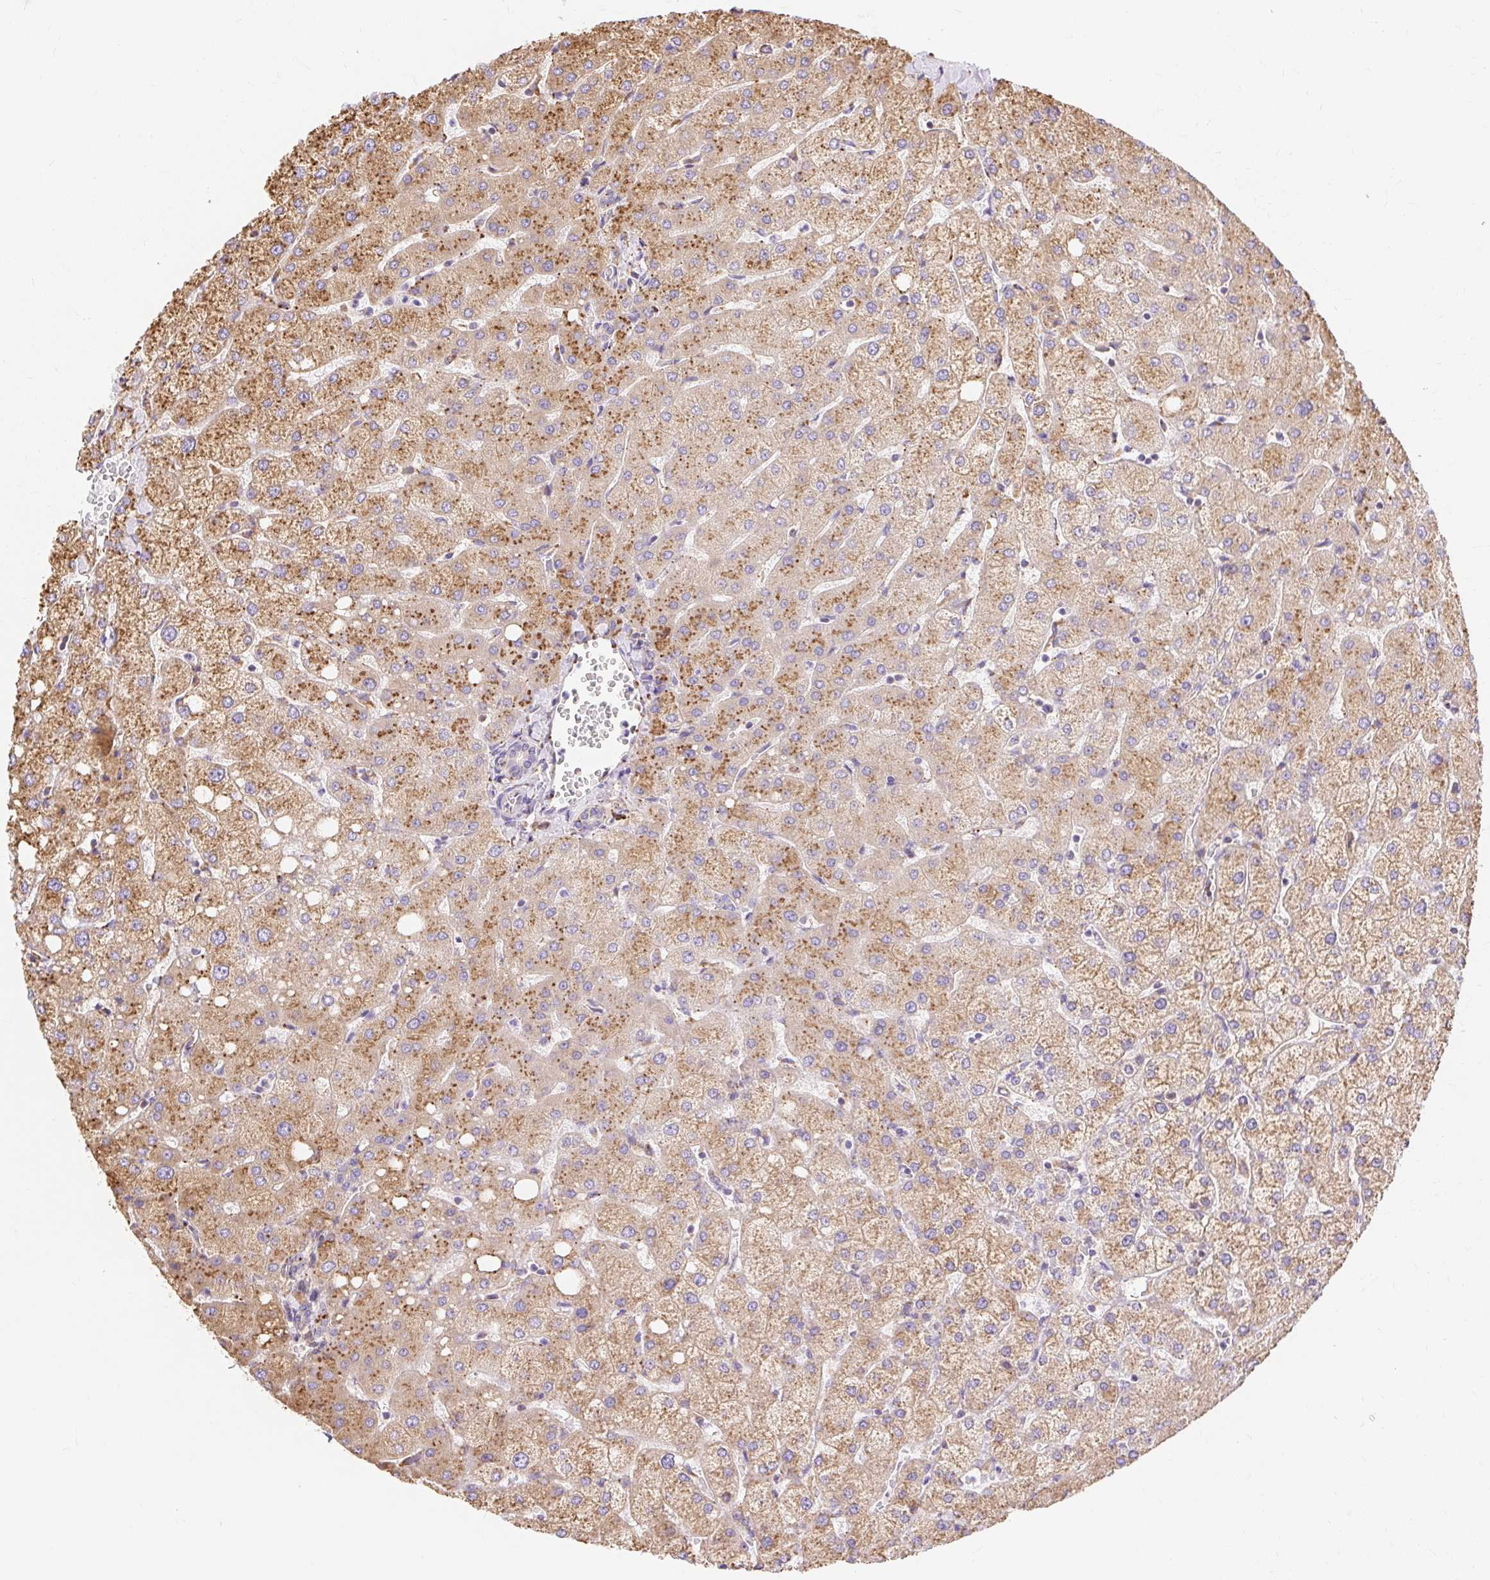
{"staining": {"intensity": "weak", "quantity": "25%-75%", "location": "cytoplasmic/membranous"}, "tissue": "liver", "cell_type": "Cholangiocytes", "image_type": "normal", "snomed": [{"axis": "morphology", "description": "Normal tissue, NOS"}, {"axis": "topography", "description": "Liver"}], "caption": "Liver stained with DAB (3,3'-diaminobenzidine) IHC reveals low levels of weak cytoplasmic/membranous positivity in approximately 25%-75% of cholangiocytes. Nuclei are stained in blue.", "gene": "ENSG00000260836", "patient": {"sex": "female", "age": 54}}